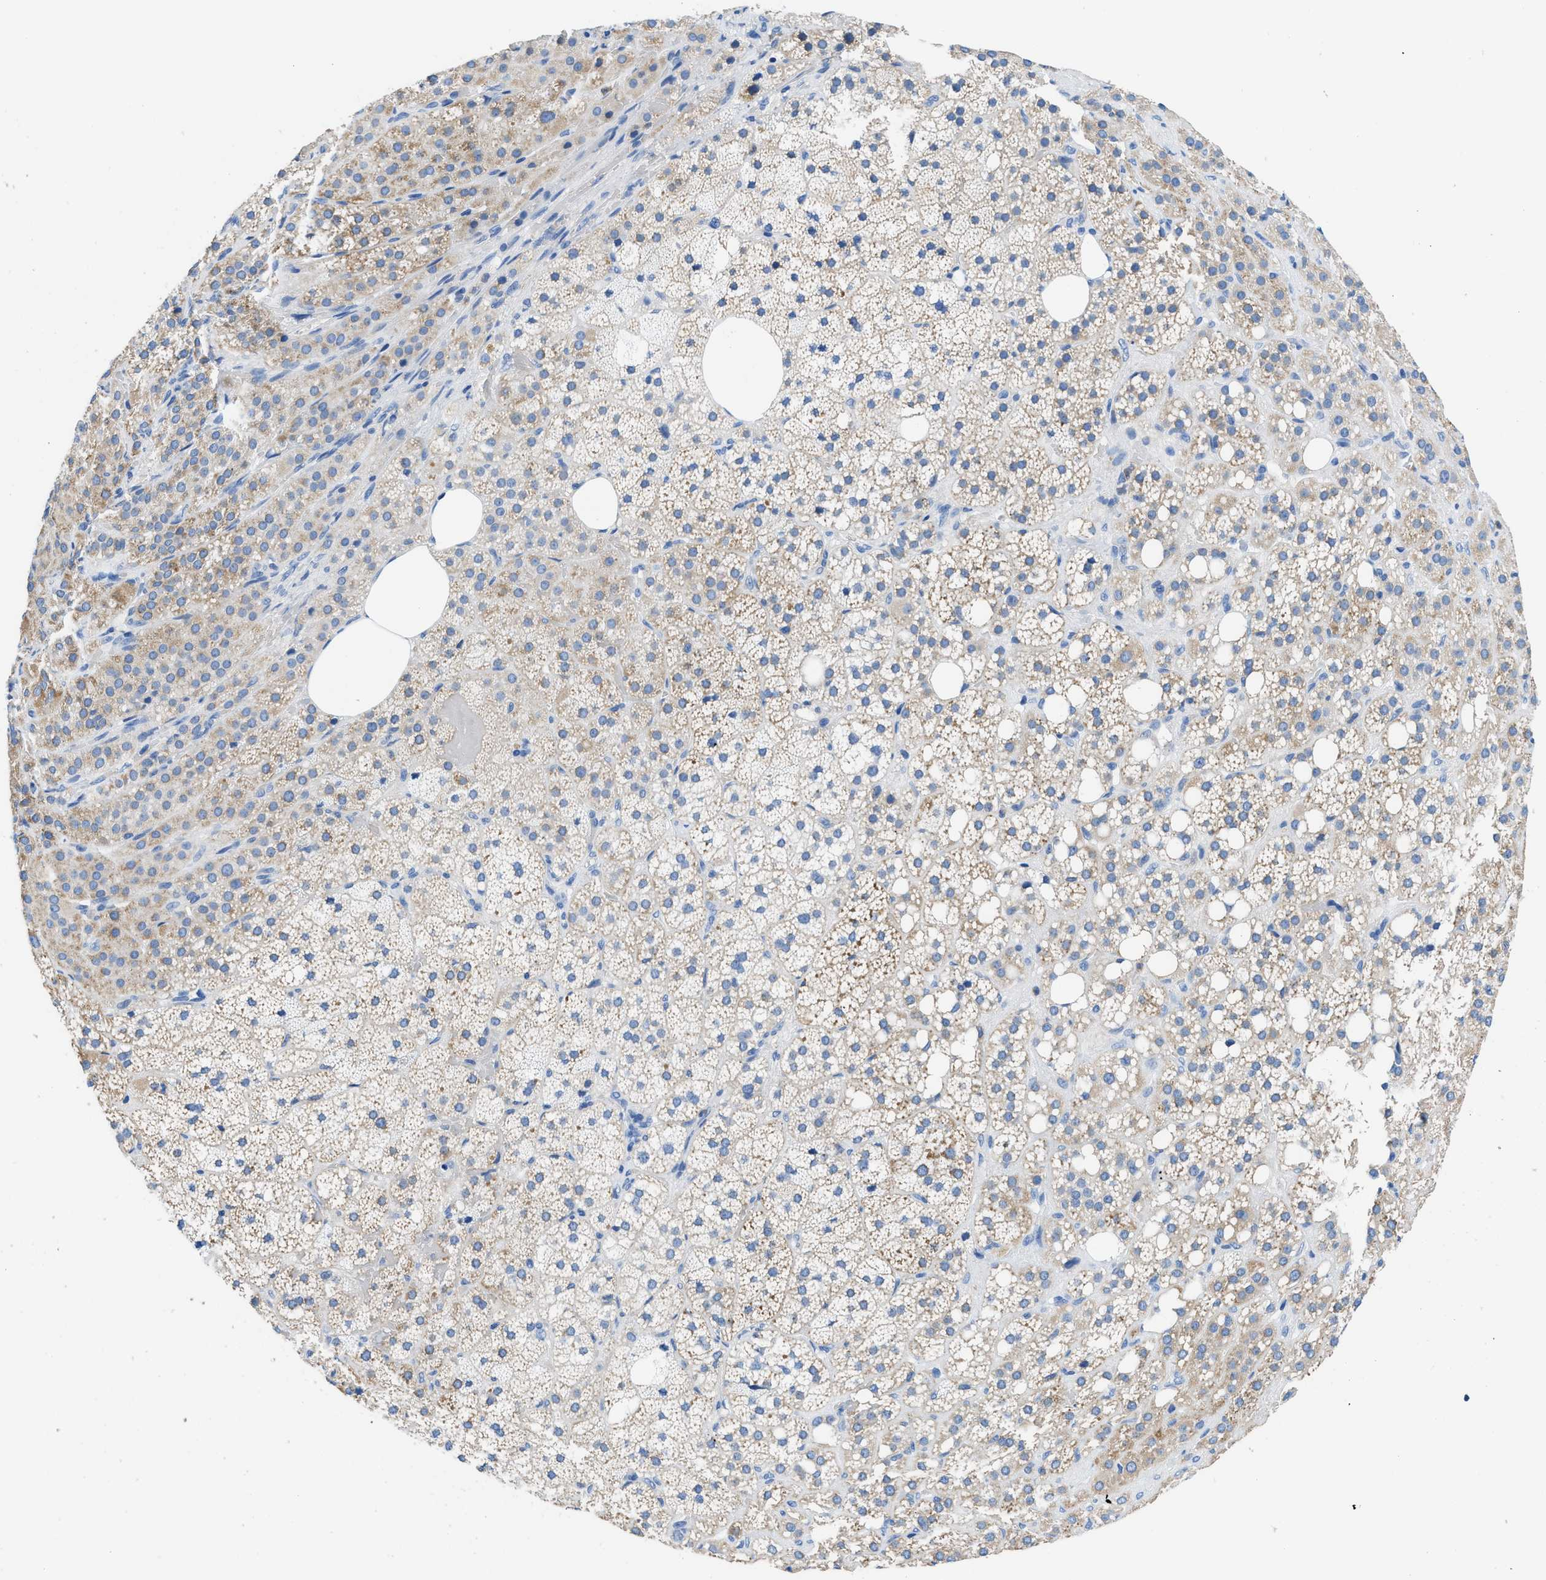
{"staining": {"intensity": "weak", "quantity": "<25%", "location": "cytoplasmic/membranous"}, "tissue": "adrenal gland", "cell_type": "Glandular cells", "image_type": "normal", "snomed": [{"axis": "morphology", "description": "Normal tissue, NOS"}, {"axis": "topography", "description": "Adrenal gland"}], "caption": "This is an IHC micrograph of normal human adrenal gland. There is no positivity in glandular cells.", "gene": "NEB", "patient": {"sex": "female", "age": 59}}